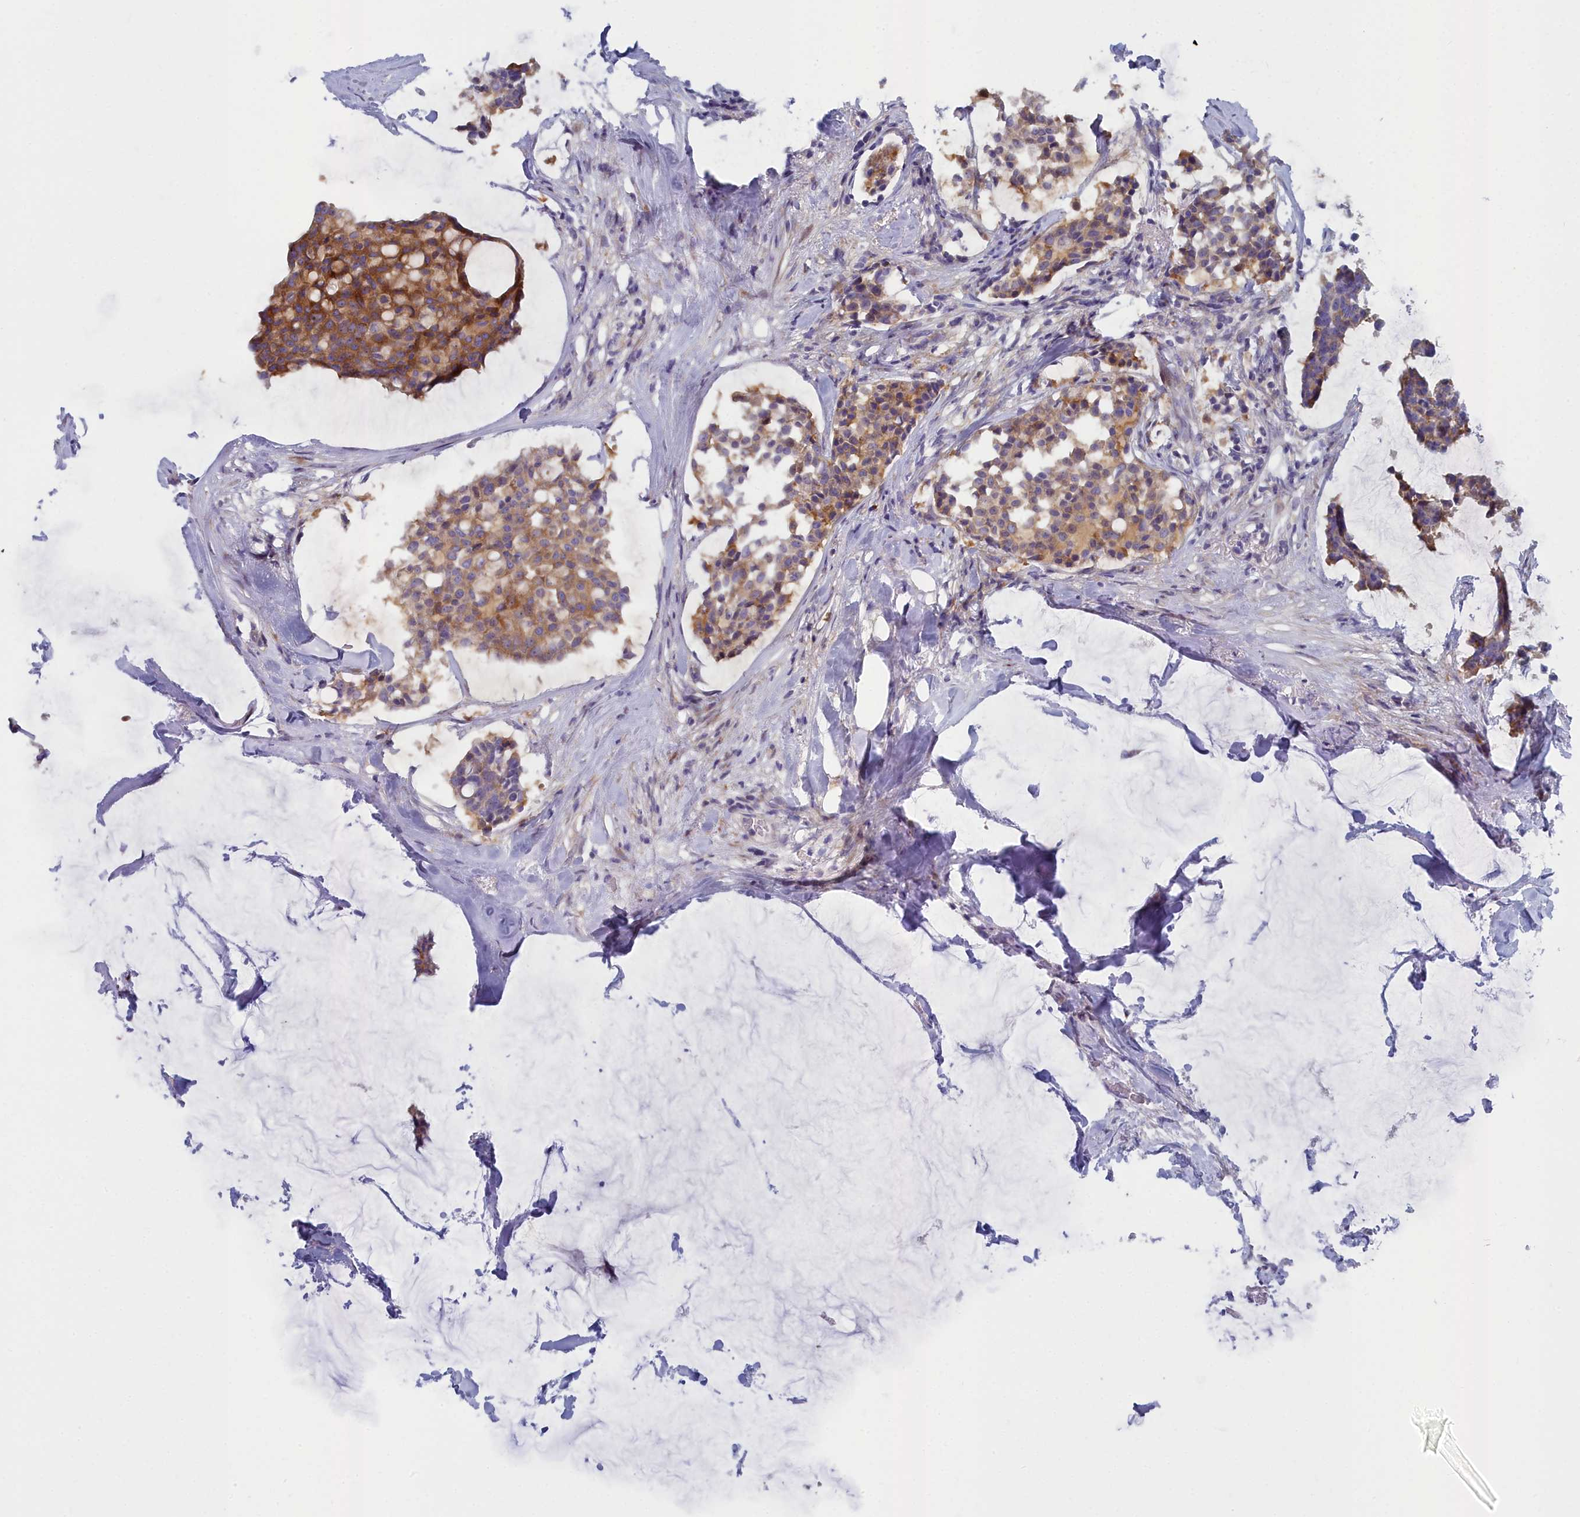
{"staining": {"intensity": "moderate", "quantity": ">75%", "location": "cytoplasmic/membranous"}, "tissue": "breast cancer", "cell_type": "Tumor cells", "image_type": "cancer", "snomed": [{"axis": "morphology", "description": "Duct carcinoma"}, {"axis": "topography", "description": "Breast"}], "caption": "Immunohistochemistry (IHC) (DAB (3,3'-diaminobenzidine)) staining of intraductal carcinoma (breast) shows moderate cytoplasmic/membranous protein staining in approximately >75% of tumor cells.", "gene": "B9D2", "patient": {"sex": "female", "age": 93}}